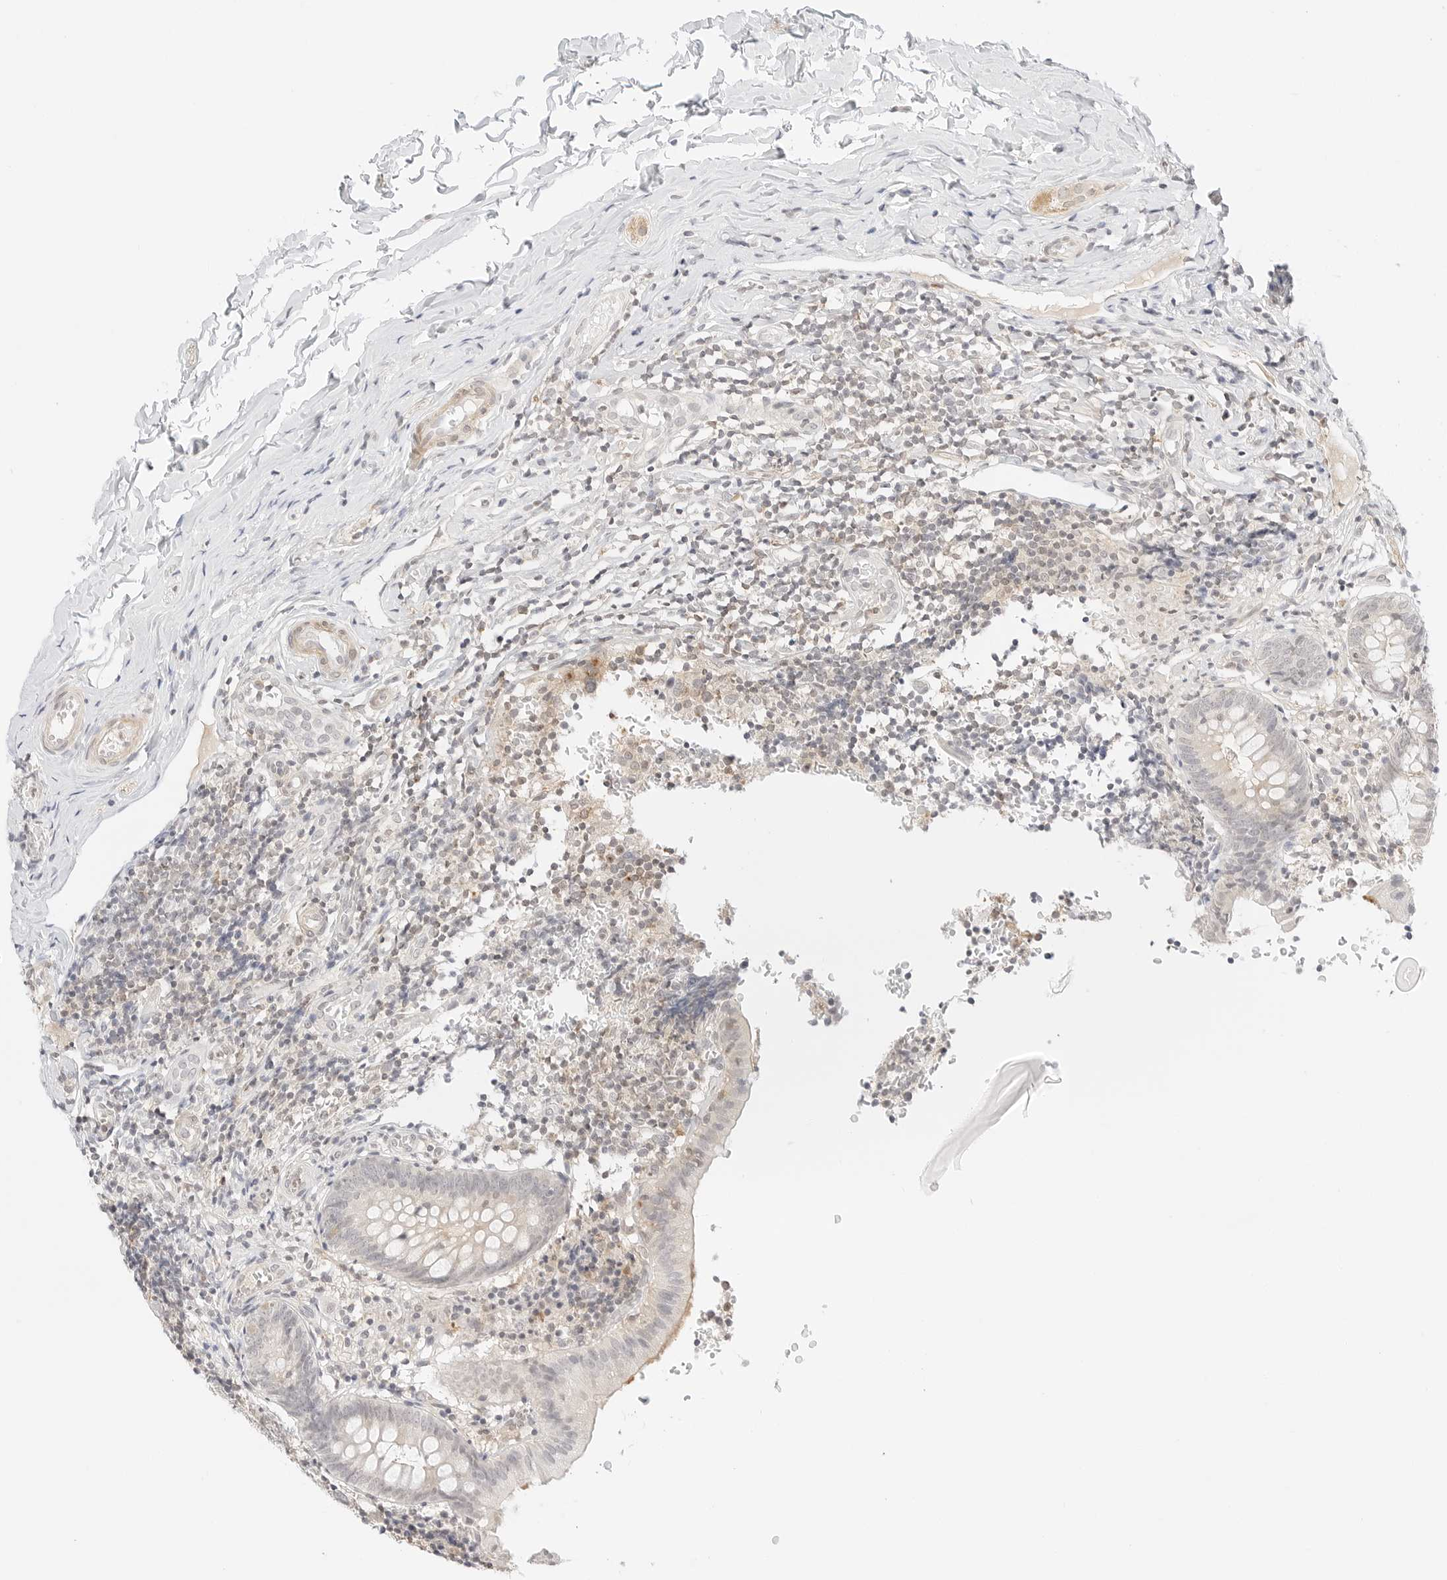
{"staining": {"intensity": "weak", "quantity": "<25%", "location": "cytoplasmic/membranous"}, "tissue": "appendix", "cell_type": "Glandular cells", "image_type": "normal", "snomed": [{"axis": "morphology", "description": "Normal tissue, NOS"}, {"axis": "topography", "description": "Appendix"}], "caption": "An IHC micrograph of benign appendix is shown. There is no staining in glandular cells of appendix. (Immunohistochemistry, brightfield microscopy, high magnification).", "gene": "GNAS", "patient": {"sex": "male", "age": 8}}